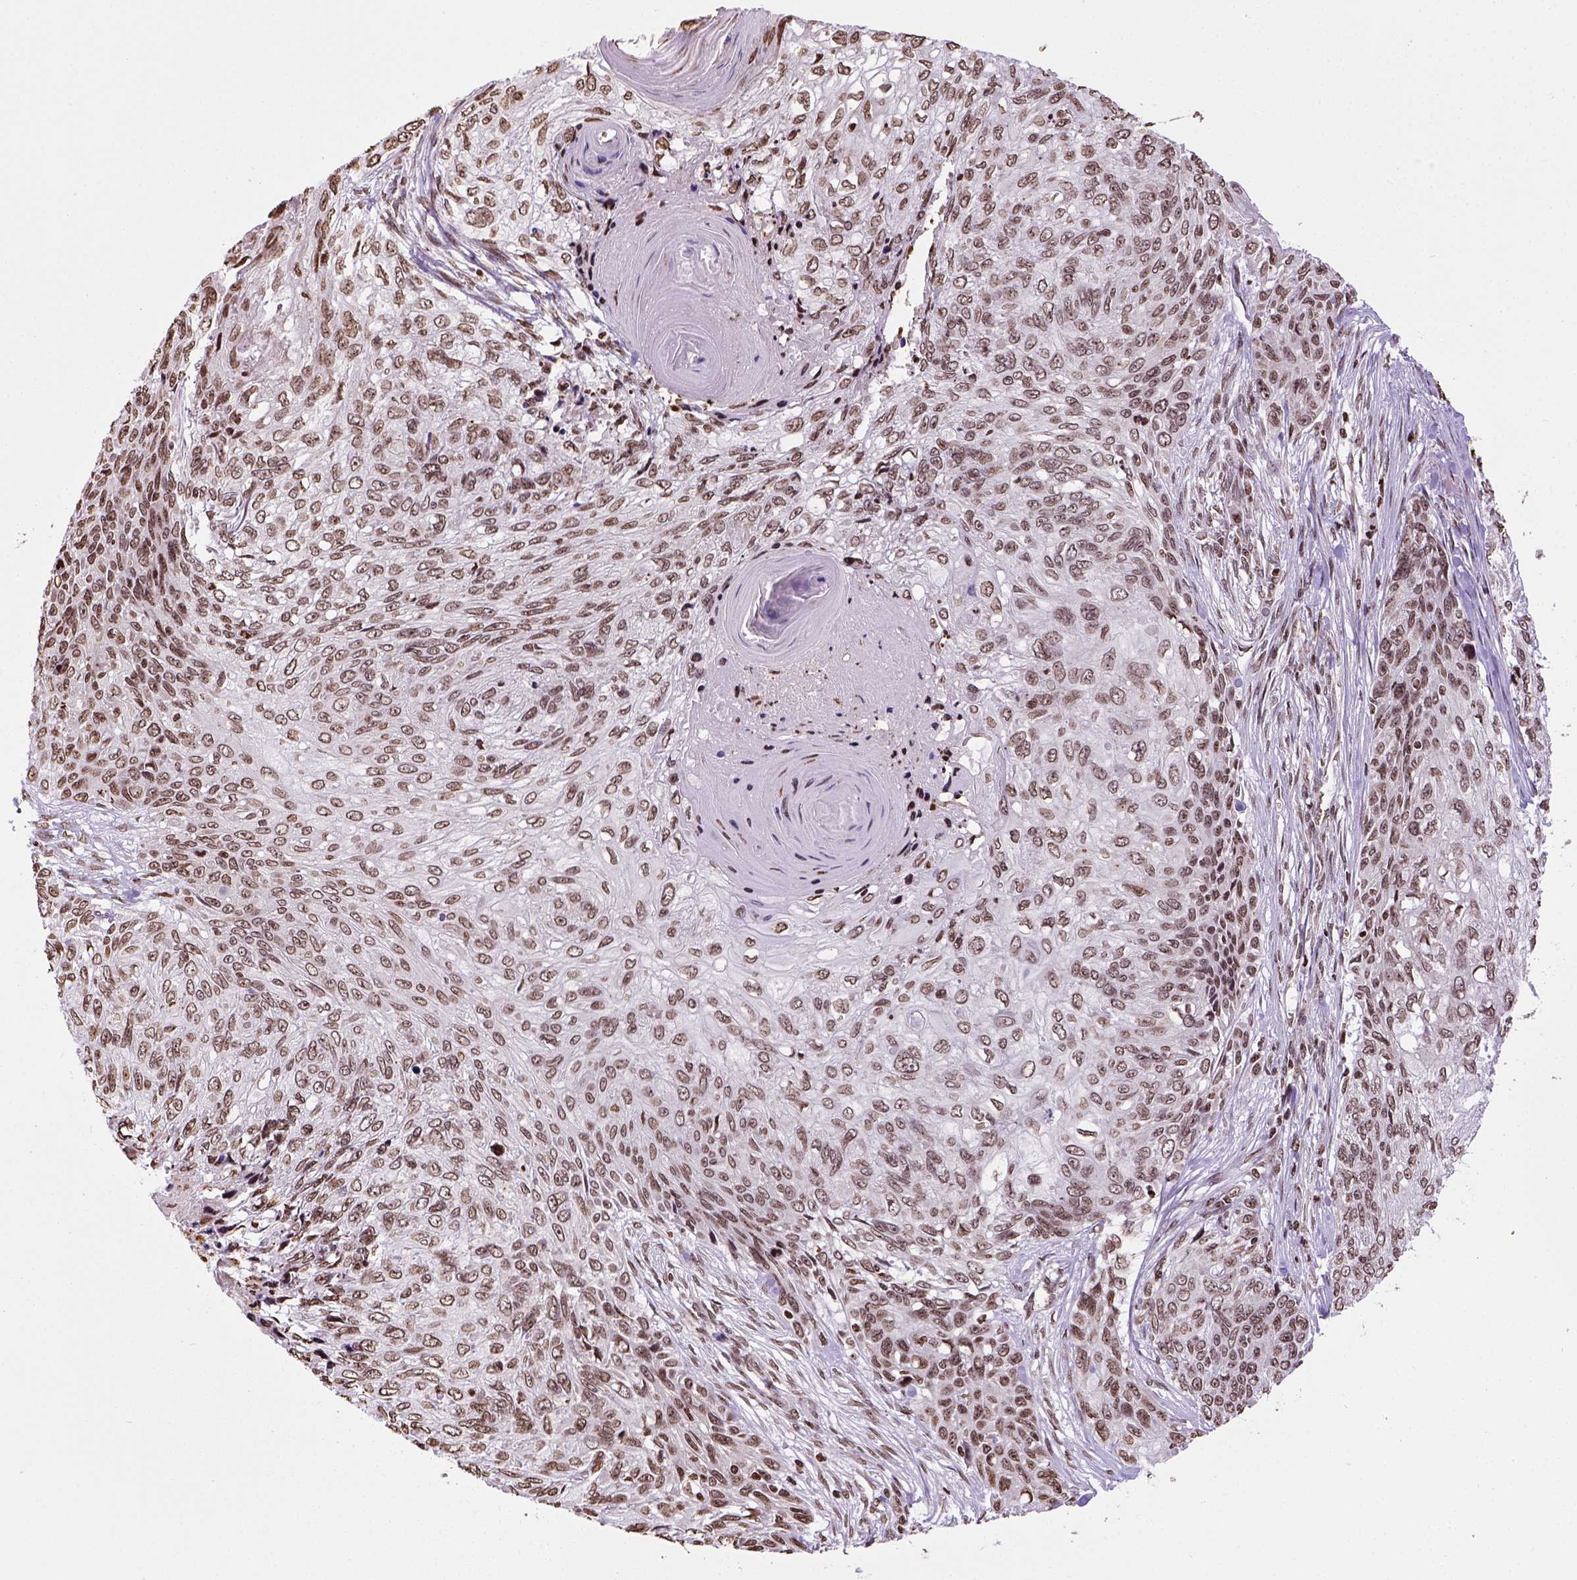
{"staining": {"intensity": "moderate", "quantity": ">75%", "location": "nuclear"}, "tissue": "skin cancer", "cell_type": "Tumor cells", "image_type": "cancer", "snomed": [{"axis": "morphology", "description": "Squamous cell carcinoma, NOS"}, {"axis": "topography", "description": "Skin"}], "caption": "This micrograph demonstrates skin cancer stained with immunohistochemistry (IHC) to label a protein in brown. The nuclear of tumor cells show moderate positivity for the protein. Nuclei are counter-stained blue.", "gene": "ZNF75D", "patient": {"sex": "male", "age": 92}}